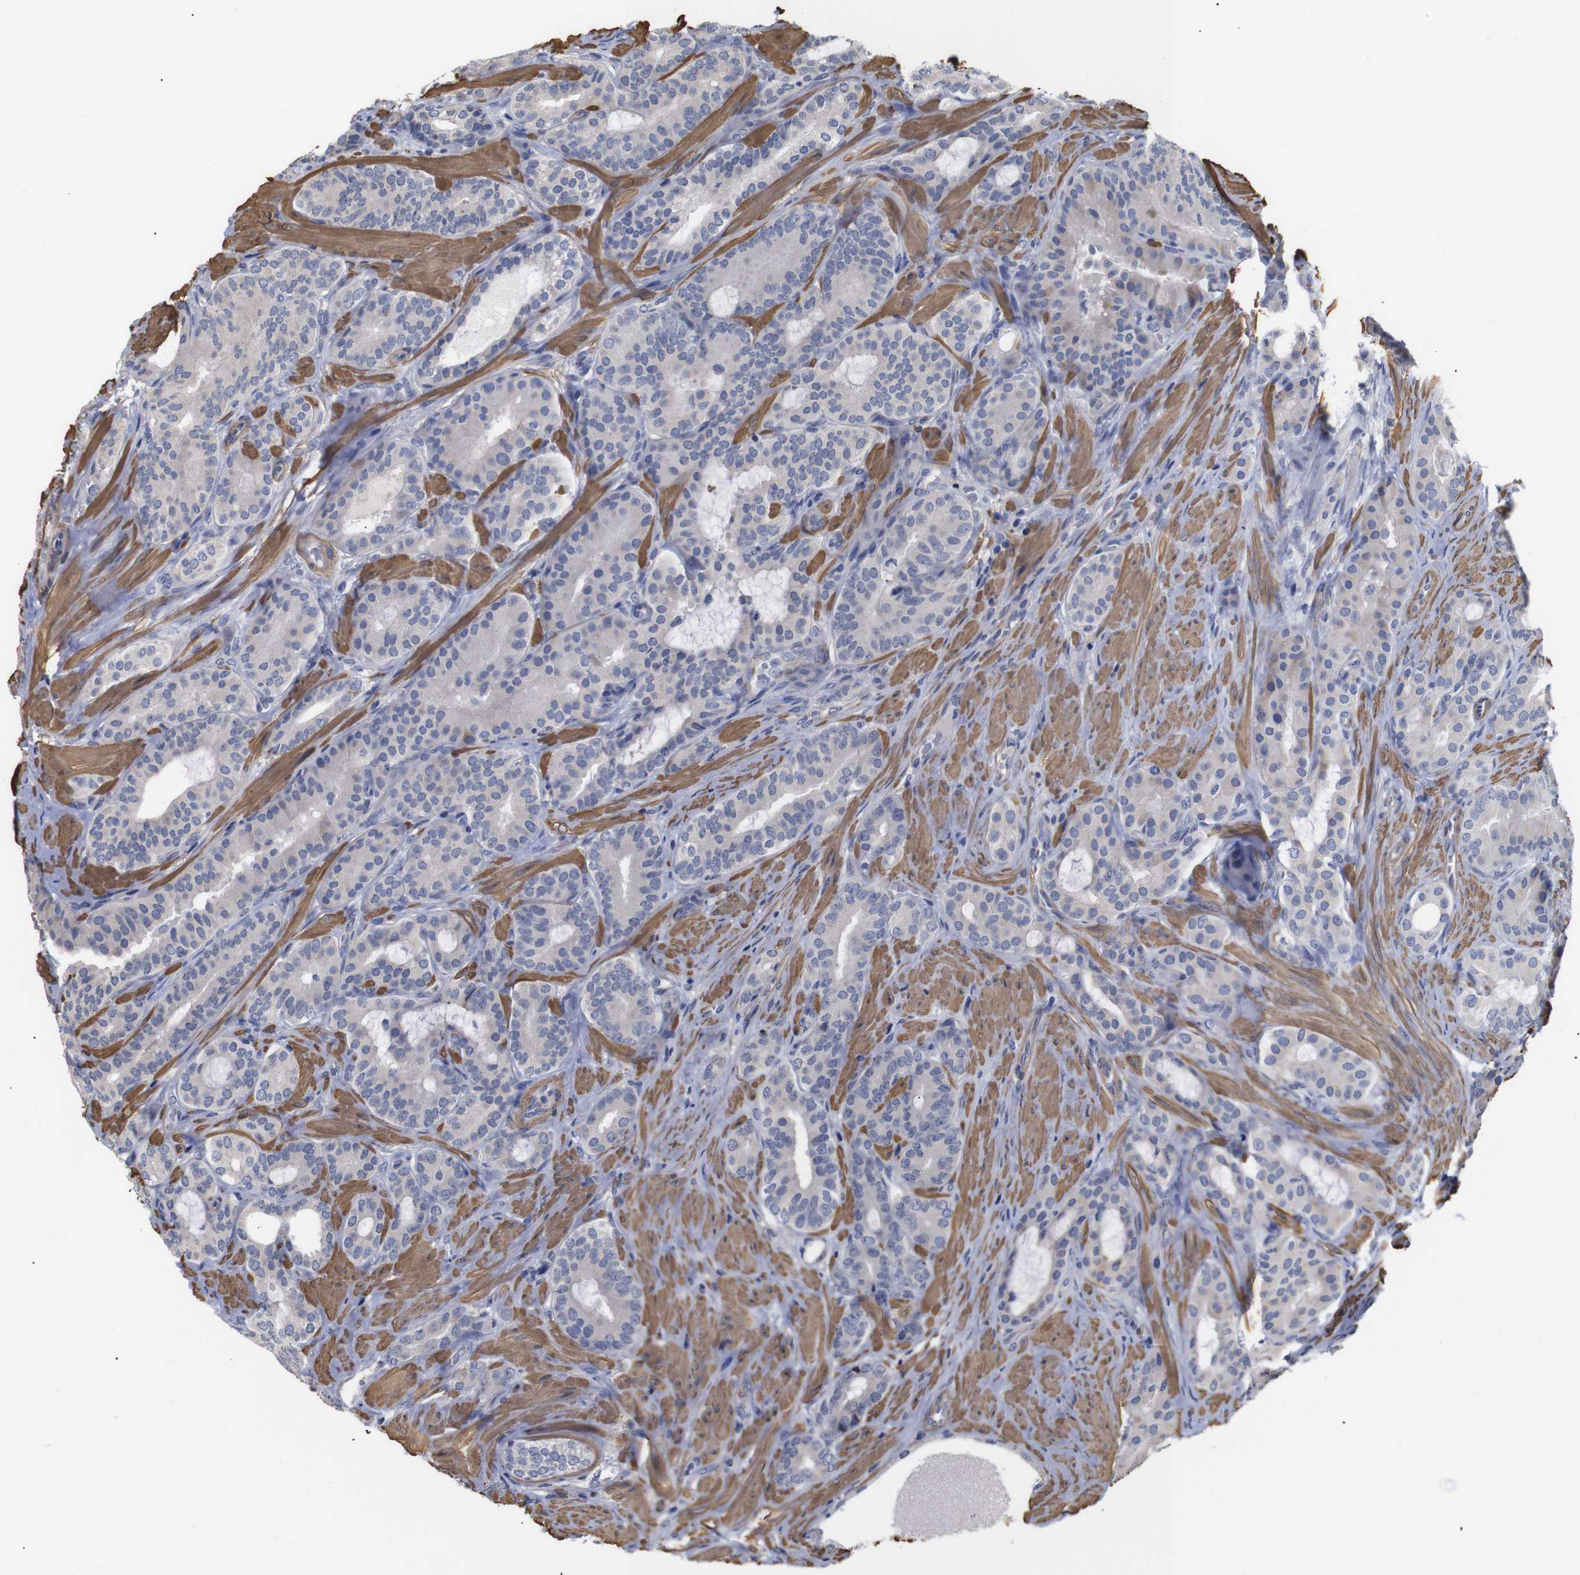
{"staining": {"intensity": "negative", "quantity": "none", "location": "none"}, "tissue": "prostate cancer", "cell_type": "Tumor cells", "image_type": "cancer", "snomed": [{"axis": "morphology", "description": "Adenocarcinoma, Low grade"}, {"axis": "topography", "description": "Prostate"}], "caption": "Adenocarcinoma (low-grade) (prostate) stained for a protein using immunohistochemistry demonstrates no positivity tumor cells.", "gene": "PDLIM5", "patient": {"sex": "male", "age": 63}}